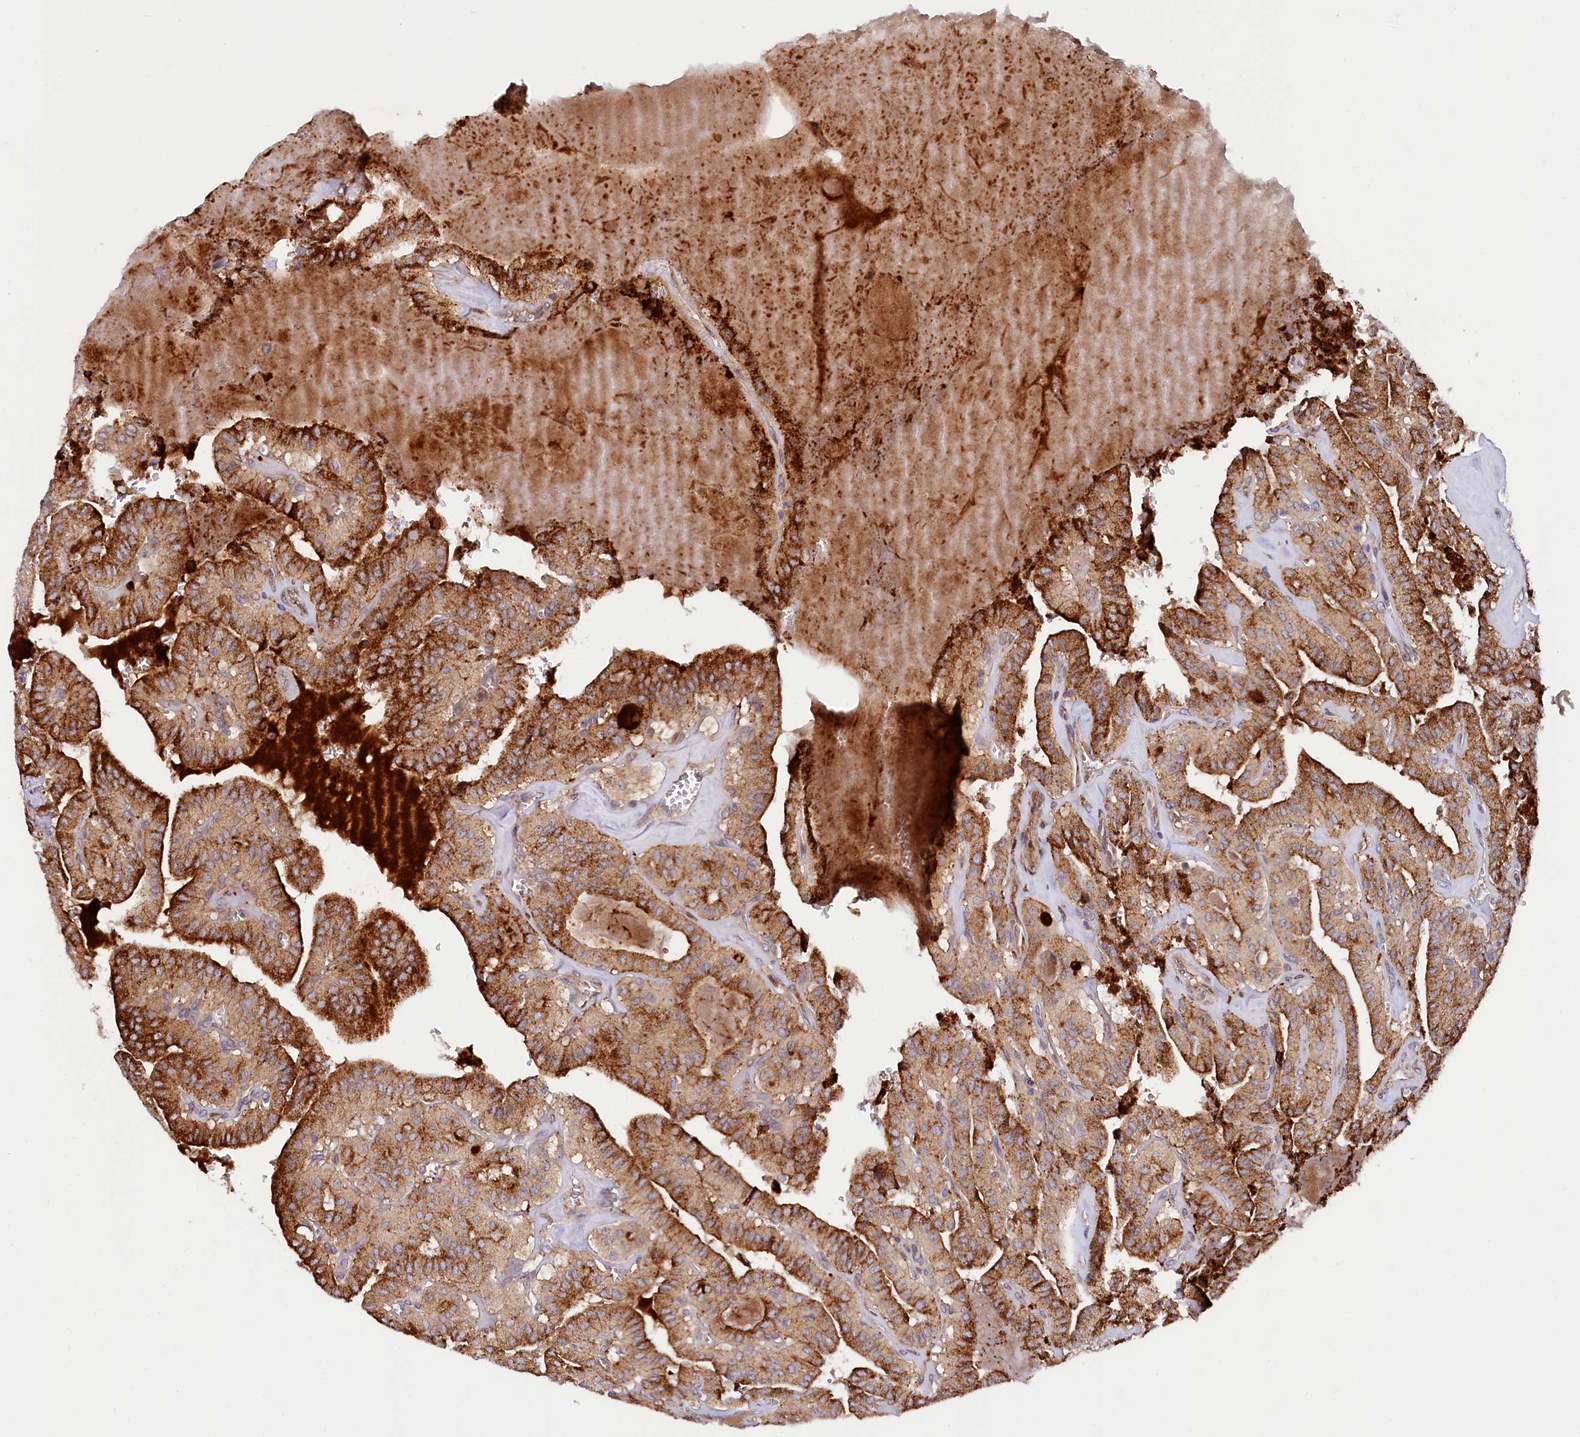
{"staining": {"intensity": "moderate", "quantity": ">75%", "location": "cytoplasmic/membranous"}, "tissue": "thyroid cancer", "cell_type": "Tumor cells", "image_type": "cancer", "snomed": [{"axis": "morphology", "description": "Papillary adenocarcinoma, NOS"}, {"axis": "topography", "description": "Thyroid gland"}], "caption": "An immunohistochemistry (IHC) micrograph of tumor tissue is shown. Protein staining in brown labels moderate cytoplasmic/membranous positivity in thyroid cancer within tumor cells. The protein of interest is stained brown, and the nuclei are stained in blue (DAB IHC with brightfield microscopy, high magnification).", "gene": "PDZRN3", "patient": {"sex": "male", "age": 52}}